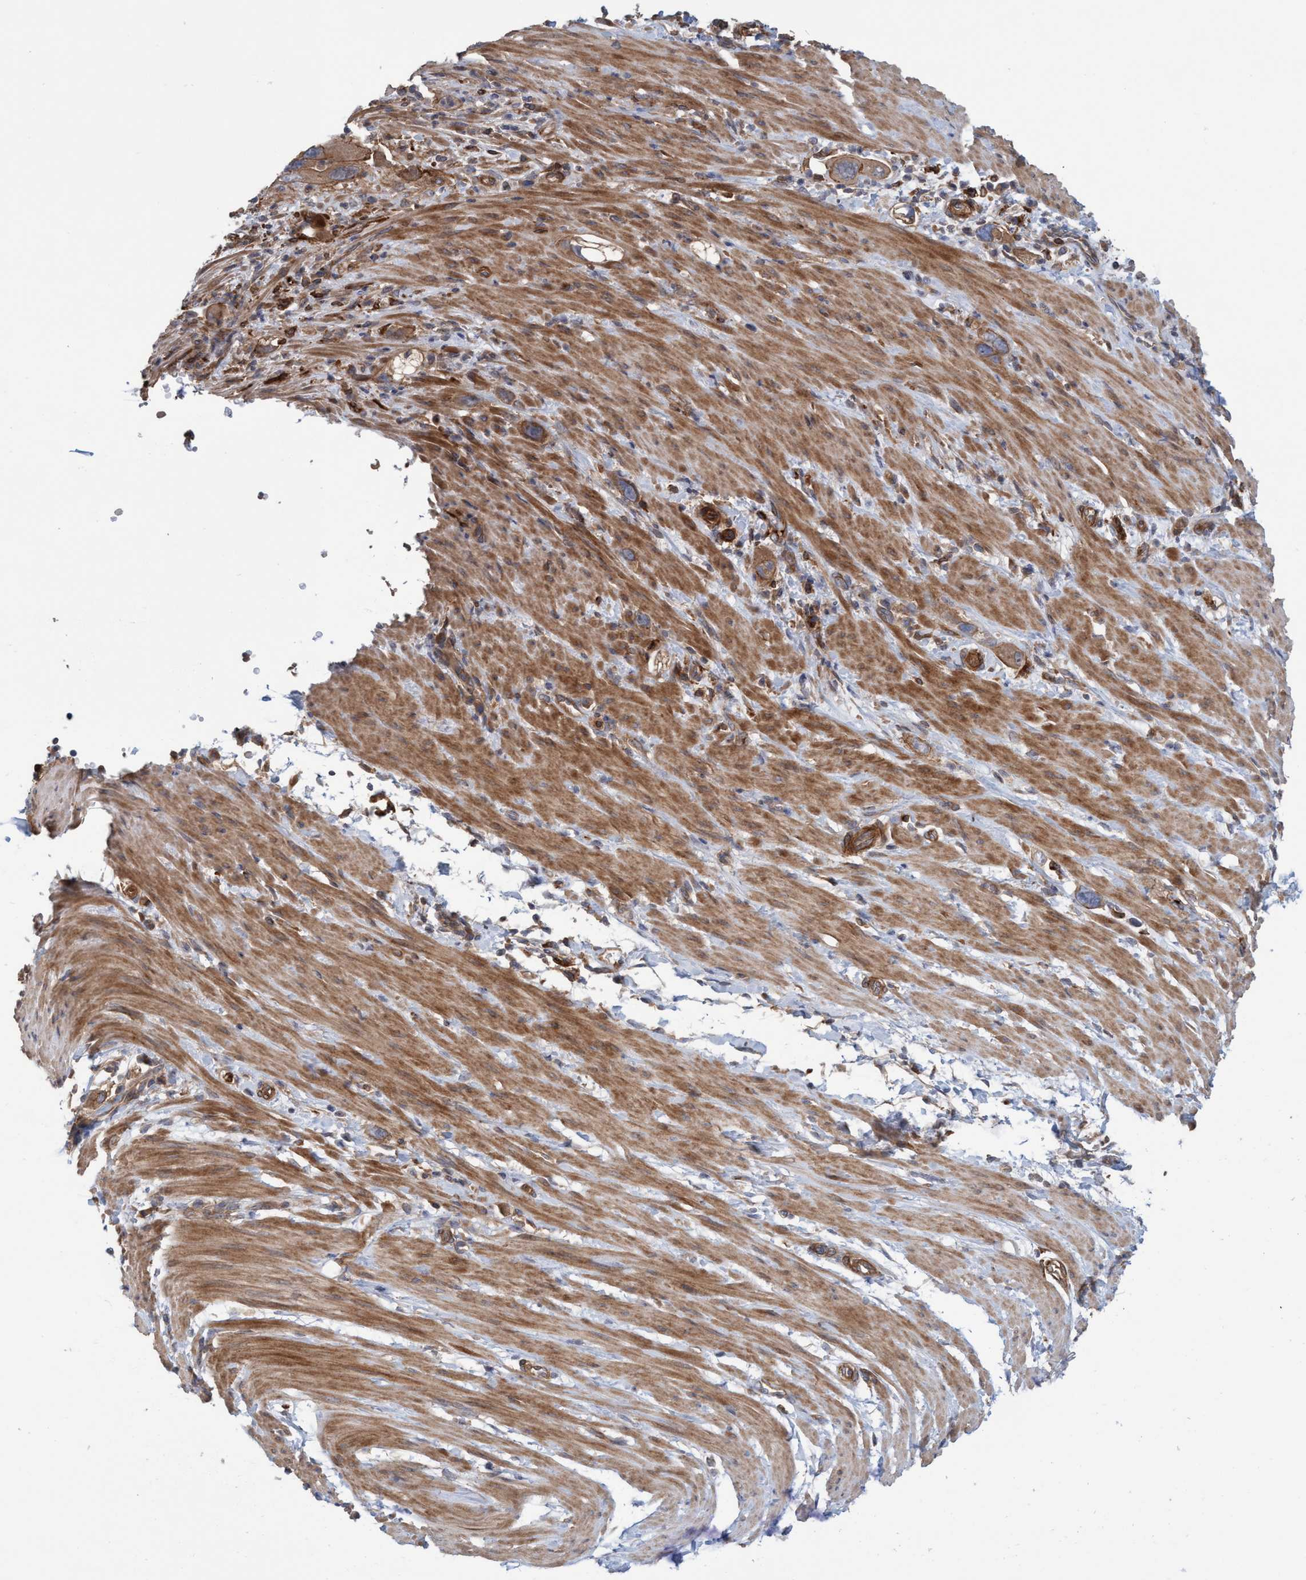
{"staining": {"intensity": "strong", "quantity": ">75%", "location": "cytoplasmic/membranous"}, "tissue": "pancreatic cancer", "cell_type": "Tumor cells", "image_type": "cancer", "snomed": [{"axis": "morphology", "description": "Adenocarcinoma, NOS"}, {"axis": "topography", "description": "Pancreas"}], "caption": "High-magnification brightfield microscopy of pancreatic adenocarcinoma stained with DAB (3,3'-diaminobenzidine) (brown) and counterstained with hematoxylin (blue). tumor cells exhibit strong cytoplasmic/membranous expression is identified in approximately>75% of cells.", "gene": "SPECC1", "patient": {"sex": "female", "age": 70}}